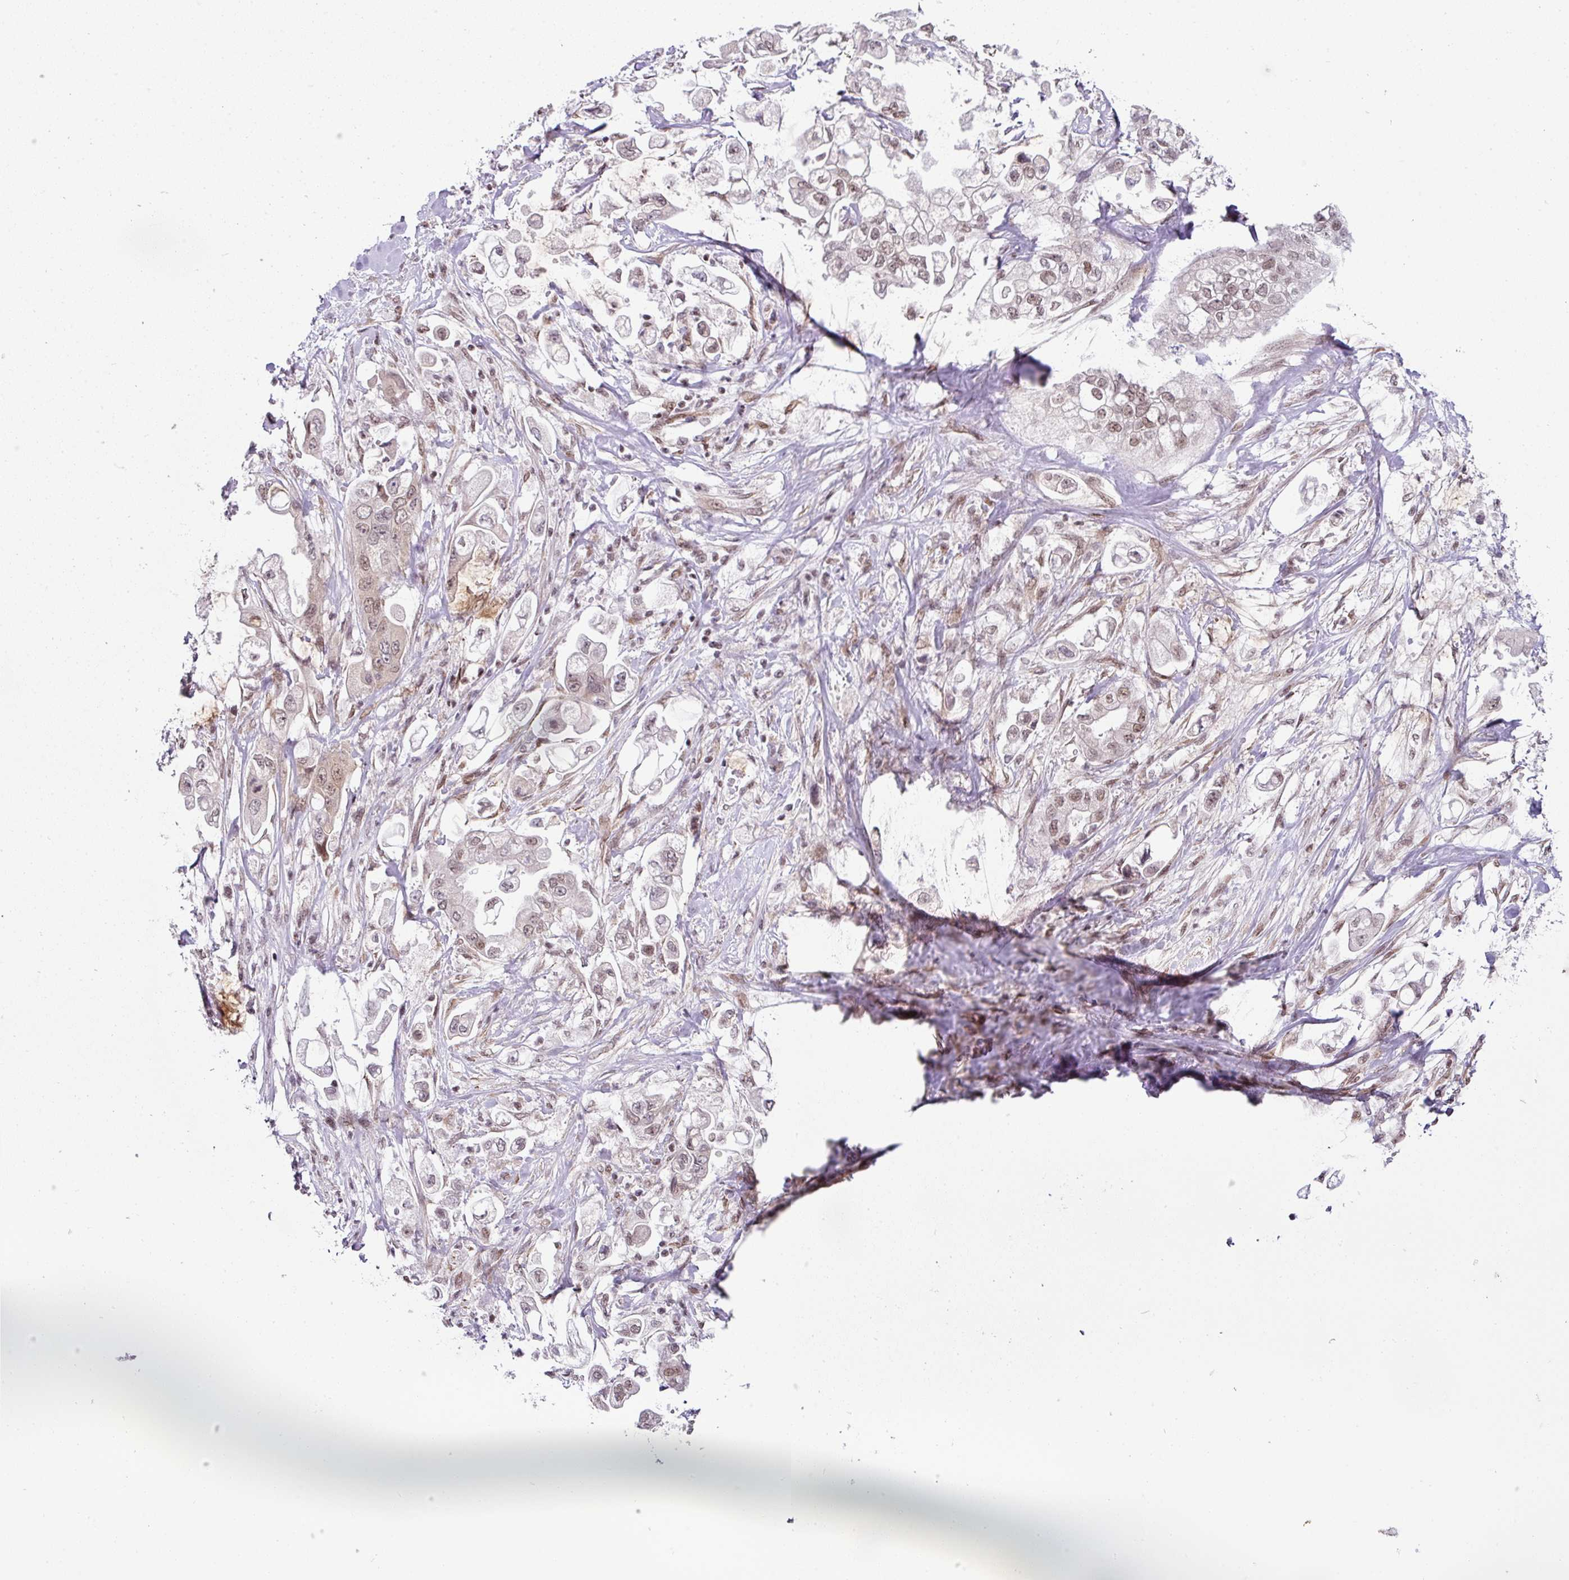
{"staining": {"intensity": "moderate", "quantity": "25%-75%", "location": "nuclear"}, "tissue": "stomach cancer", "cell_type": "Tumor cells", "image_type": "cancer", "snomed": [{"axis": "morphology", "description": "Adenocarcinoma, NOS"}, {"axis": "topography", "description": "Stomach"}], "caption": "Human stomach cancer stained with a brown dye exhibits moderate nuclear positive staining in approximately 25%-75% of tumor cells.", "gene": "NFYA", "patient": {"sex": "male", "age": 62}}